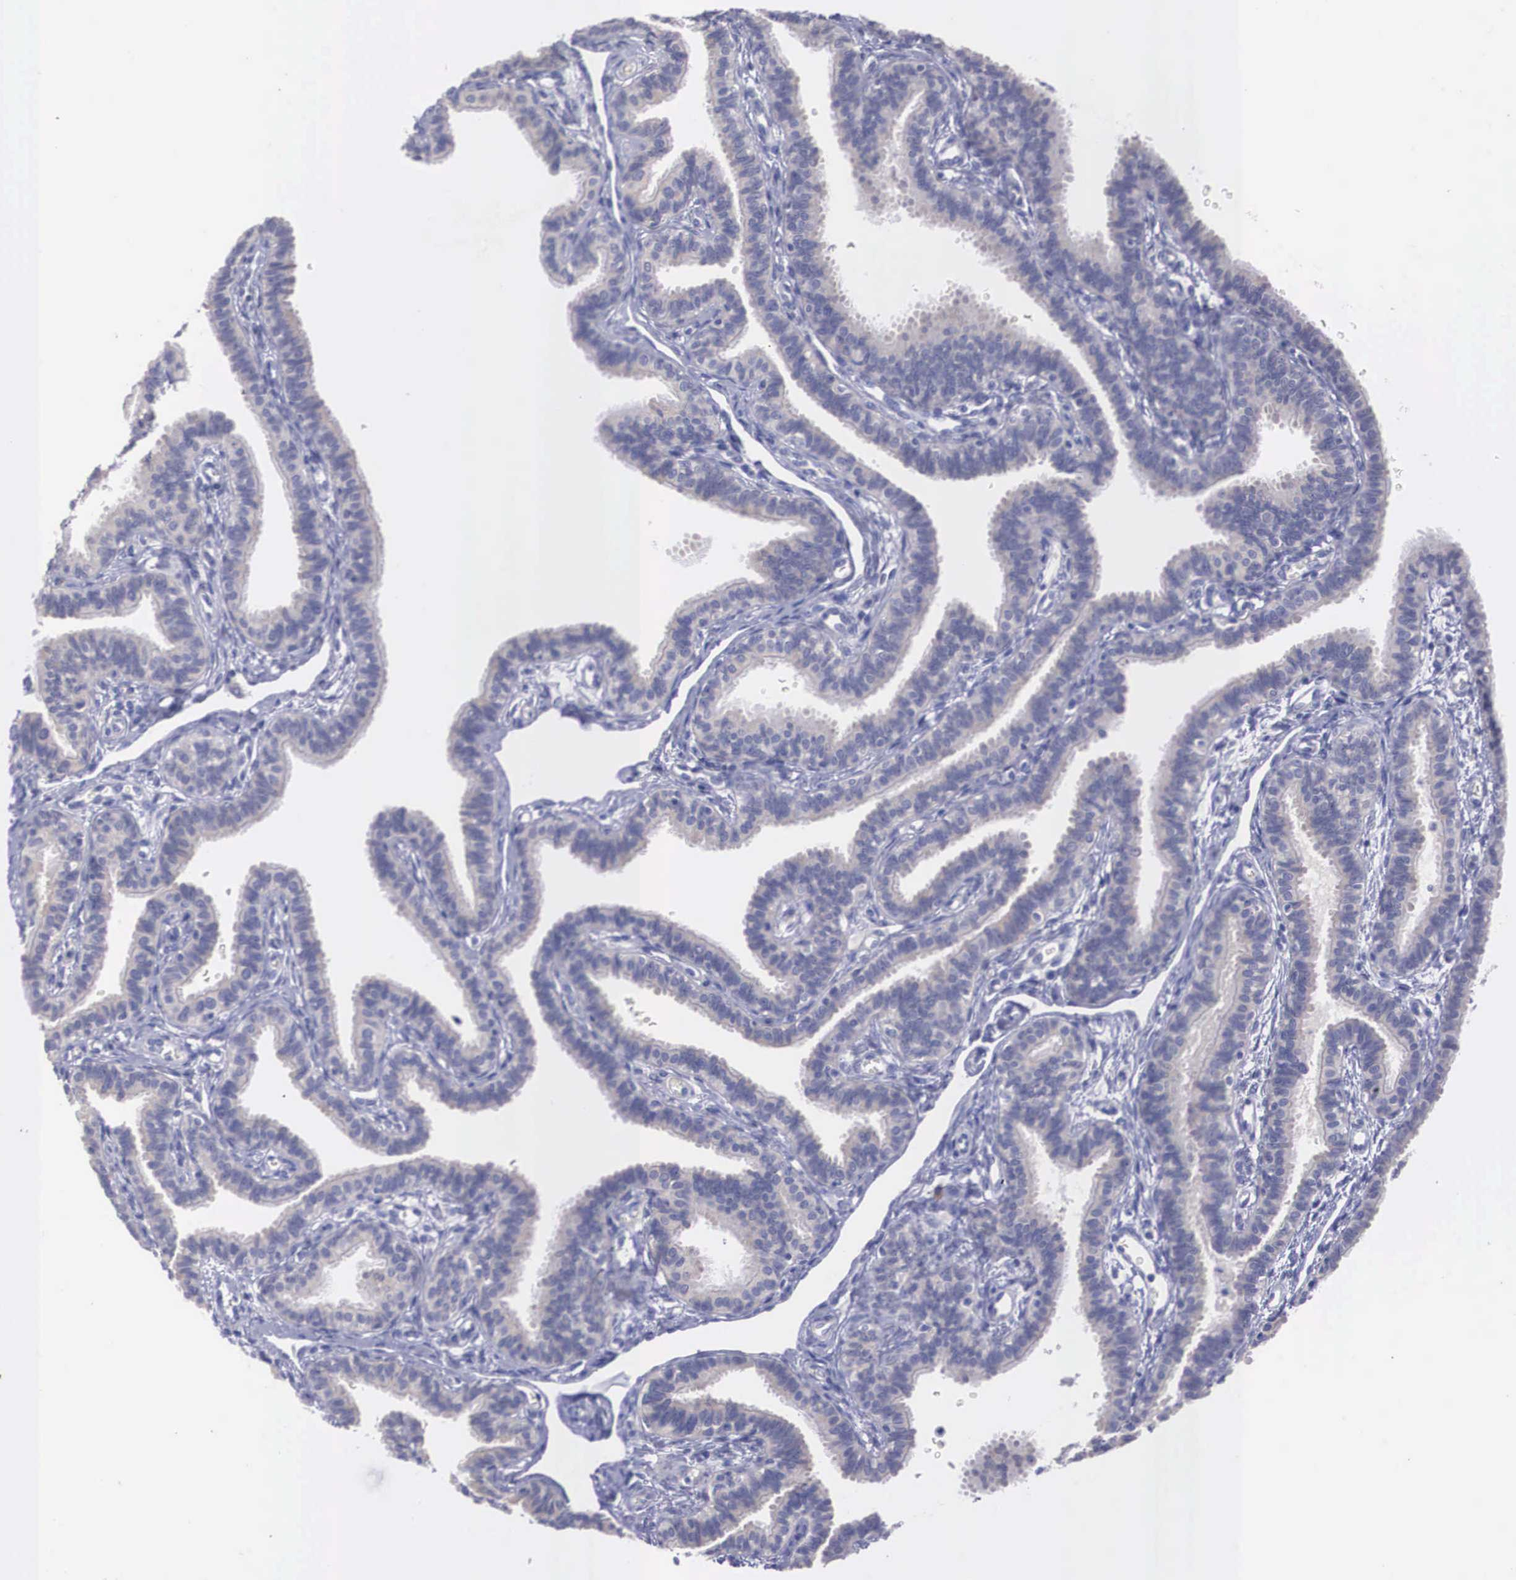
{"staining": {"intensity": "negative", "quantity": "none", "location": "none"}, "tissue": "fallopian tube", "cell_type": "Glandular cells", "image_type": "normal", "snomed": [{"axis": "morphology", "description": "Normal tissue, NOS"}, {"axis": "topography", "description": "Fallopian tube"}], "caption": "High power microscopy photomicrograph of an immunohistochemistry histopathology image of unremarkable fallopian tube, revealing no significant positivity in glandular cells. Nuclei are stained in blue.", "gene": "REPS2", "patient": {"sex": "female", "age": 32}}